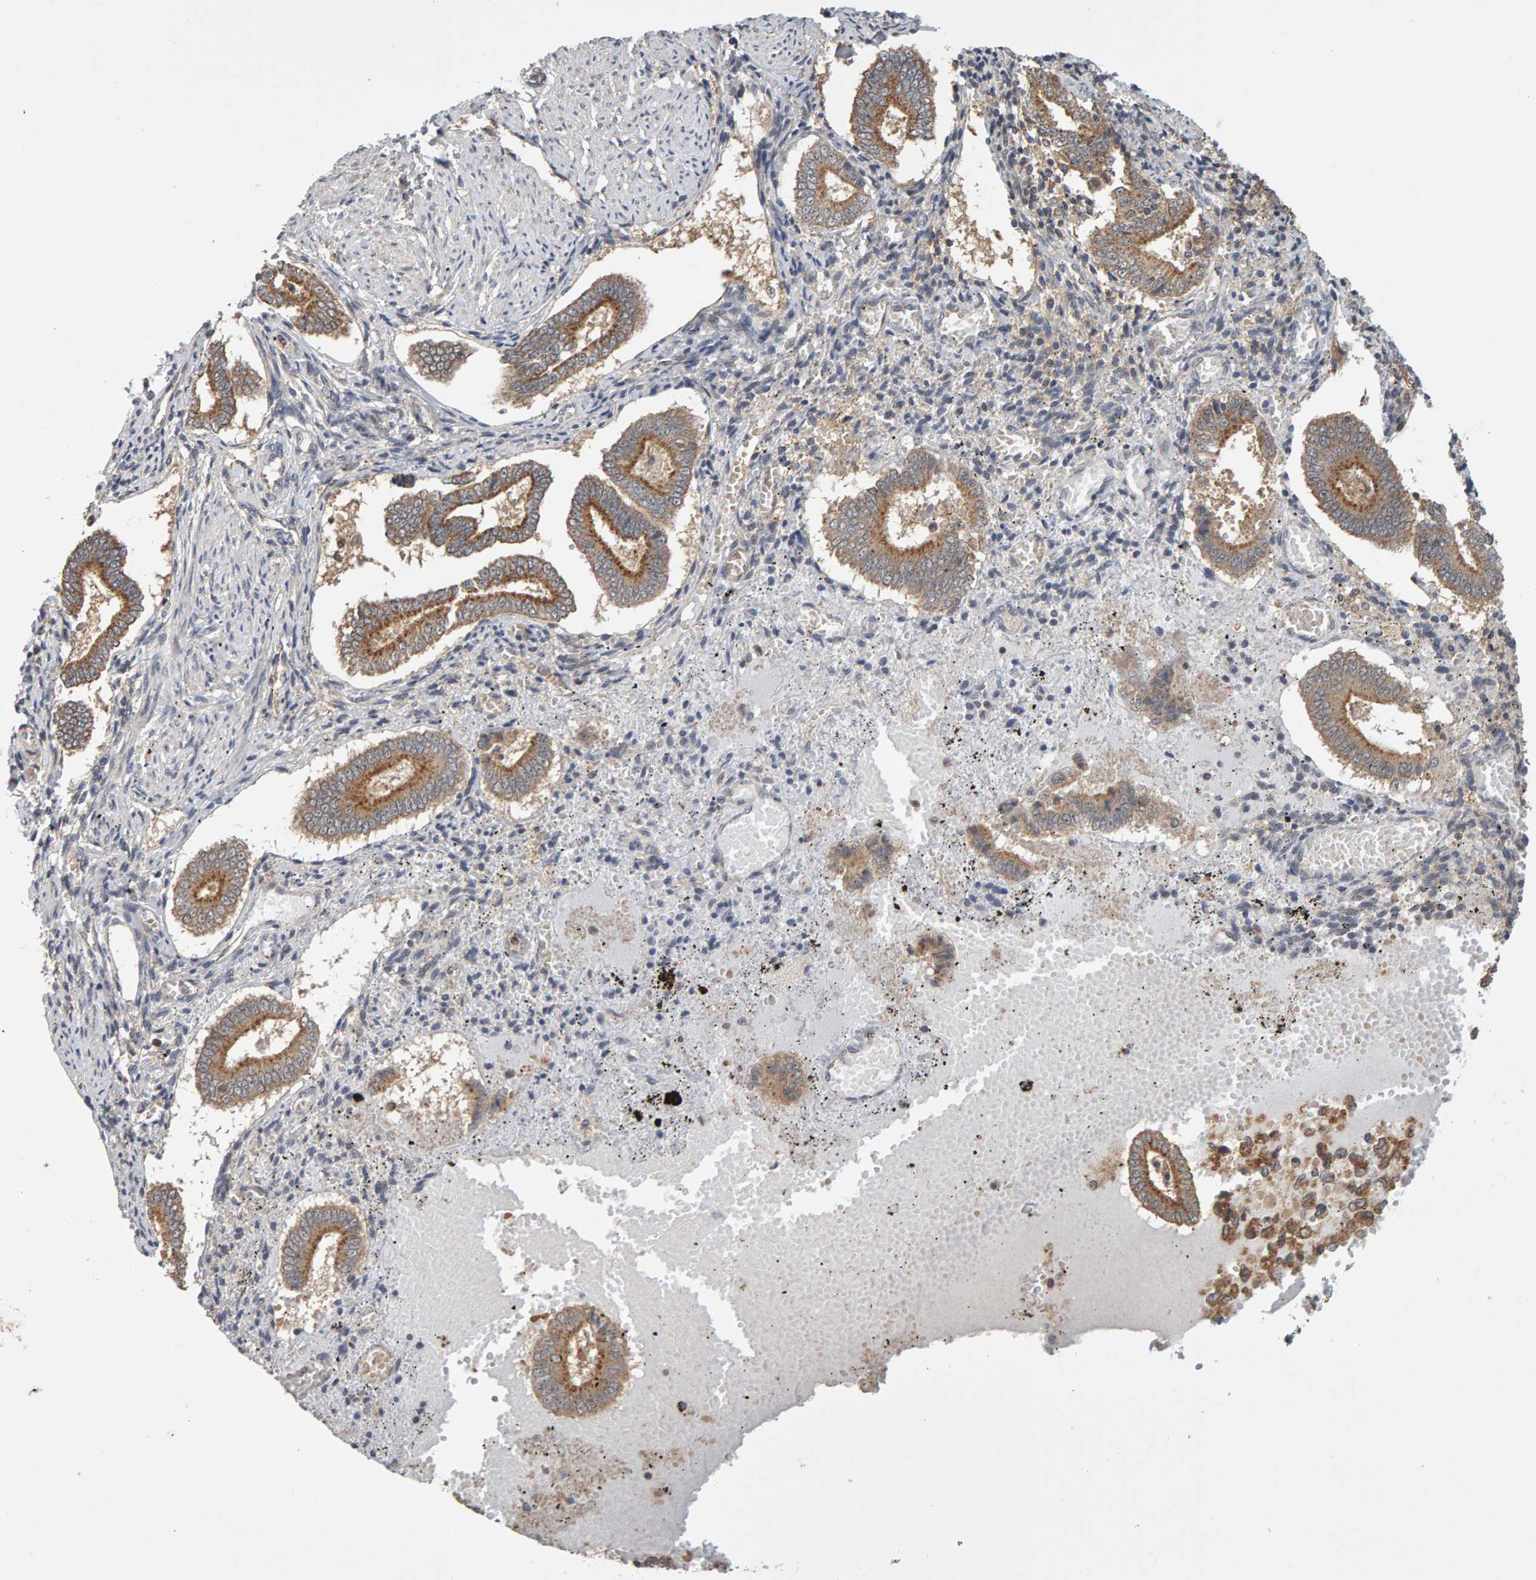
{"staining": {"intensity": "negative", "quantity": "none", "location": "none"}, "tissue": "endometrium", "cell_type": "Cells in endometrial stroma", "image_type": "normal", "snomed": [{"axis": "morphology", "description": "Normal tissue, NOS"}, {"axis": "topography", "description": "Endometrium"}], "caption": "Immunohistochemistry (IHC) micrograph of benign endometrium stained for a protein (brown), which demonstrates no positivity in cells in endometrial stroma.", "gene": "DNAJC7", "patient": {"sex": "female", "age": 42}}